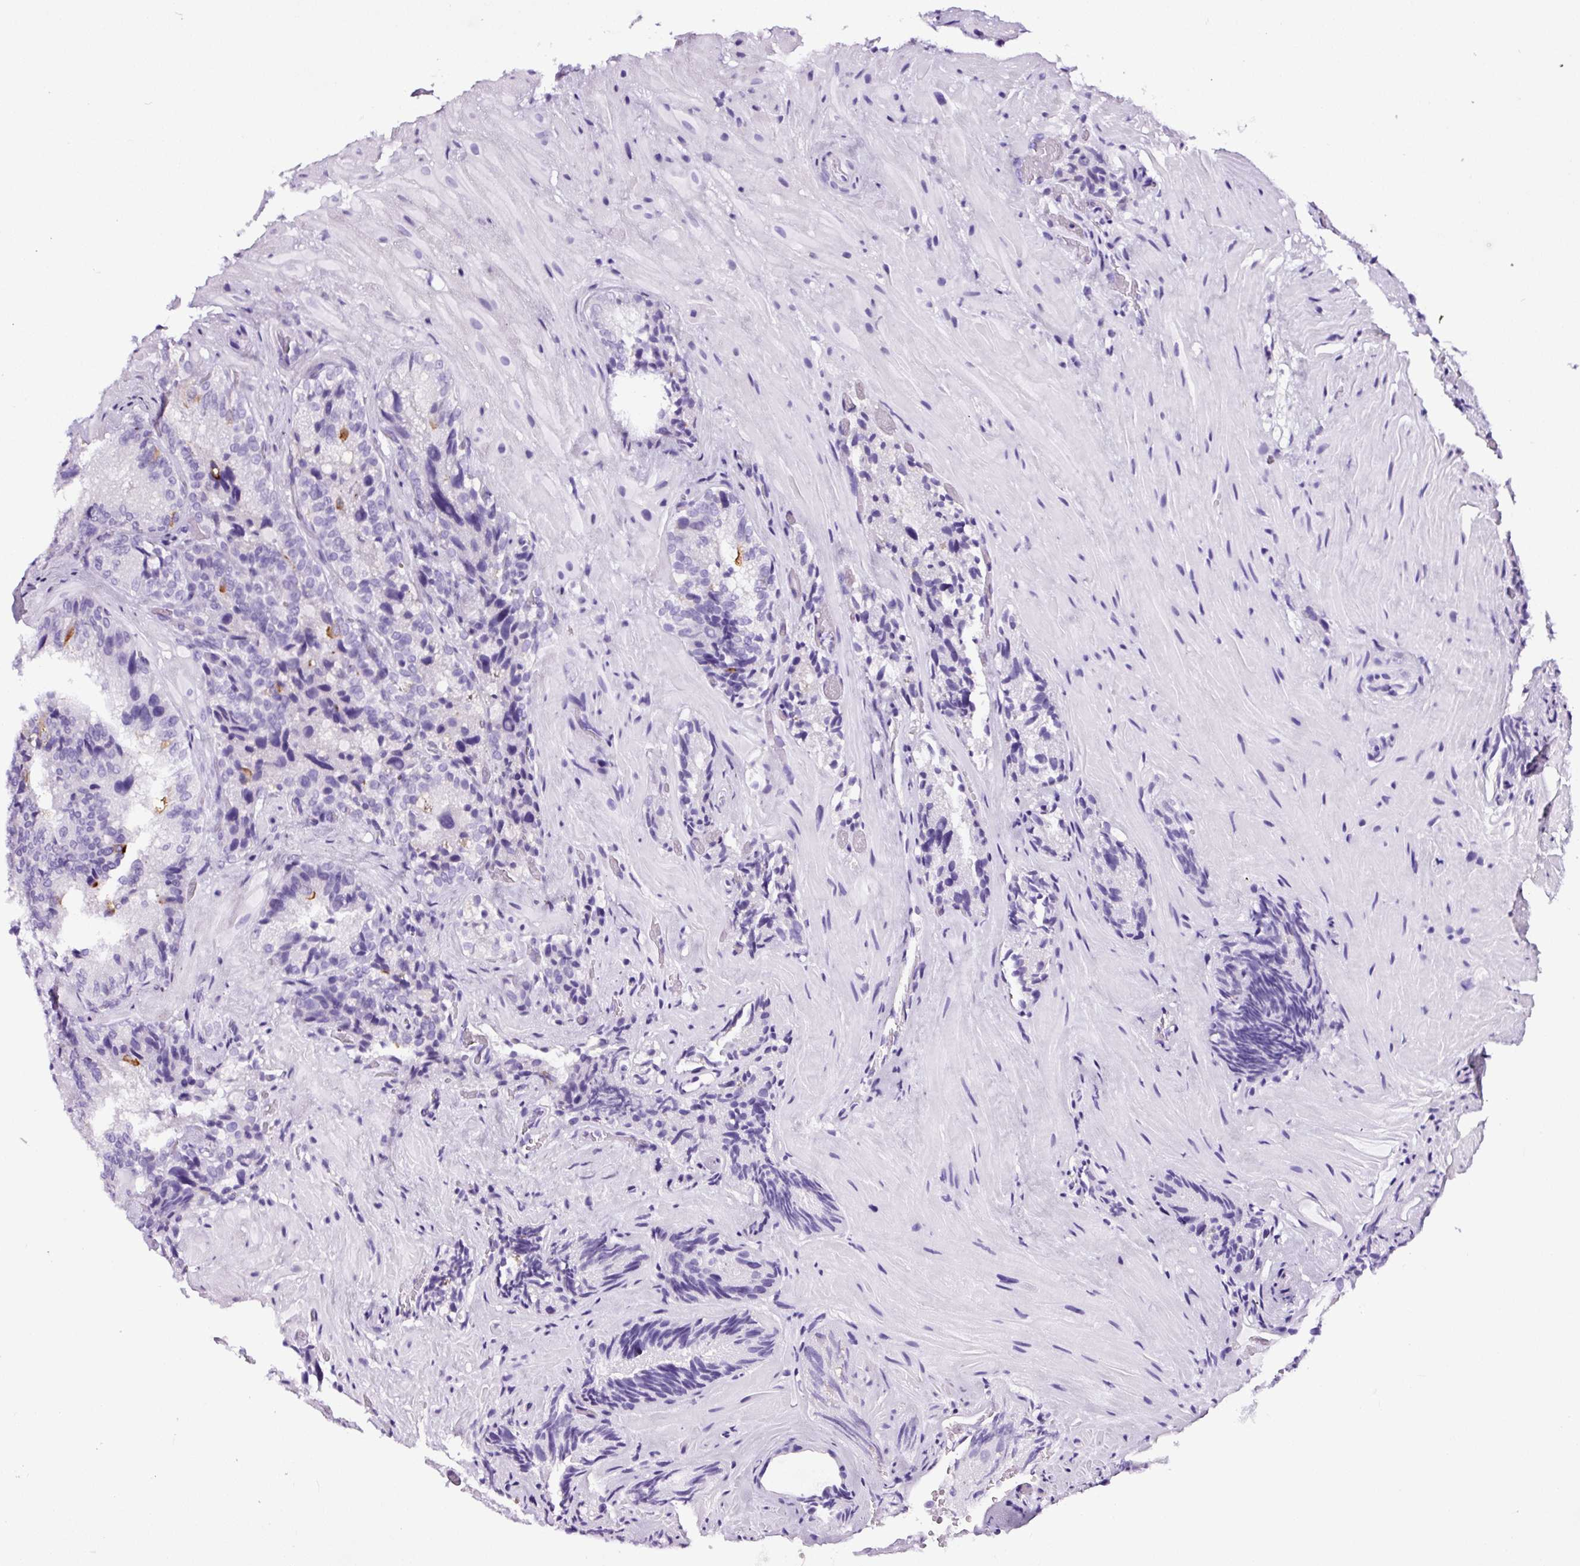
{"staining": {"intensity": "negative", "quantity": "none", "location": "none"}, "tissue": "seminal vesicle", "cell_type": "Glandular cells", "image_type": "normal", "snomed": [{"axis": "morphology", "description": "Normal tissue, NOS"}, {"axis": "topography", "description": "Prostate and seminal vesicle, NOS"}, {"axis": "topography", "description": "Prostate"}, {"axis": "topography", "description": "Seminal veicle"}], "caption": "DAB (3,3'-diaminobenzidine) immunohistochemical staining of unremarkable seminal vesicle shows no significant positivity in glandular cells. (DAB immunohistochemistry with hematoxylin counter stain).", "gene": "FBXL7", "patient": {"sex": "male", "age": 67}}